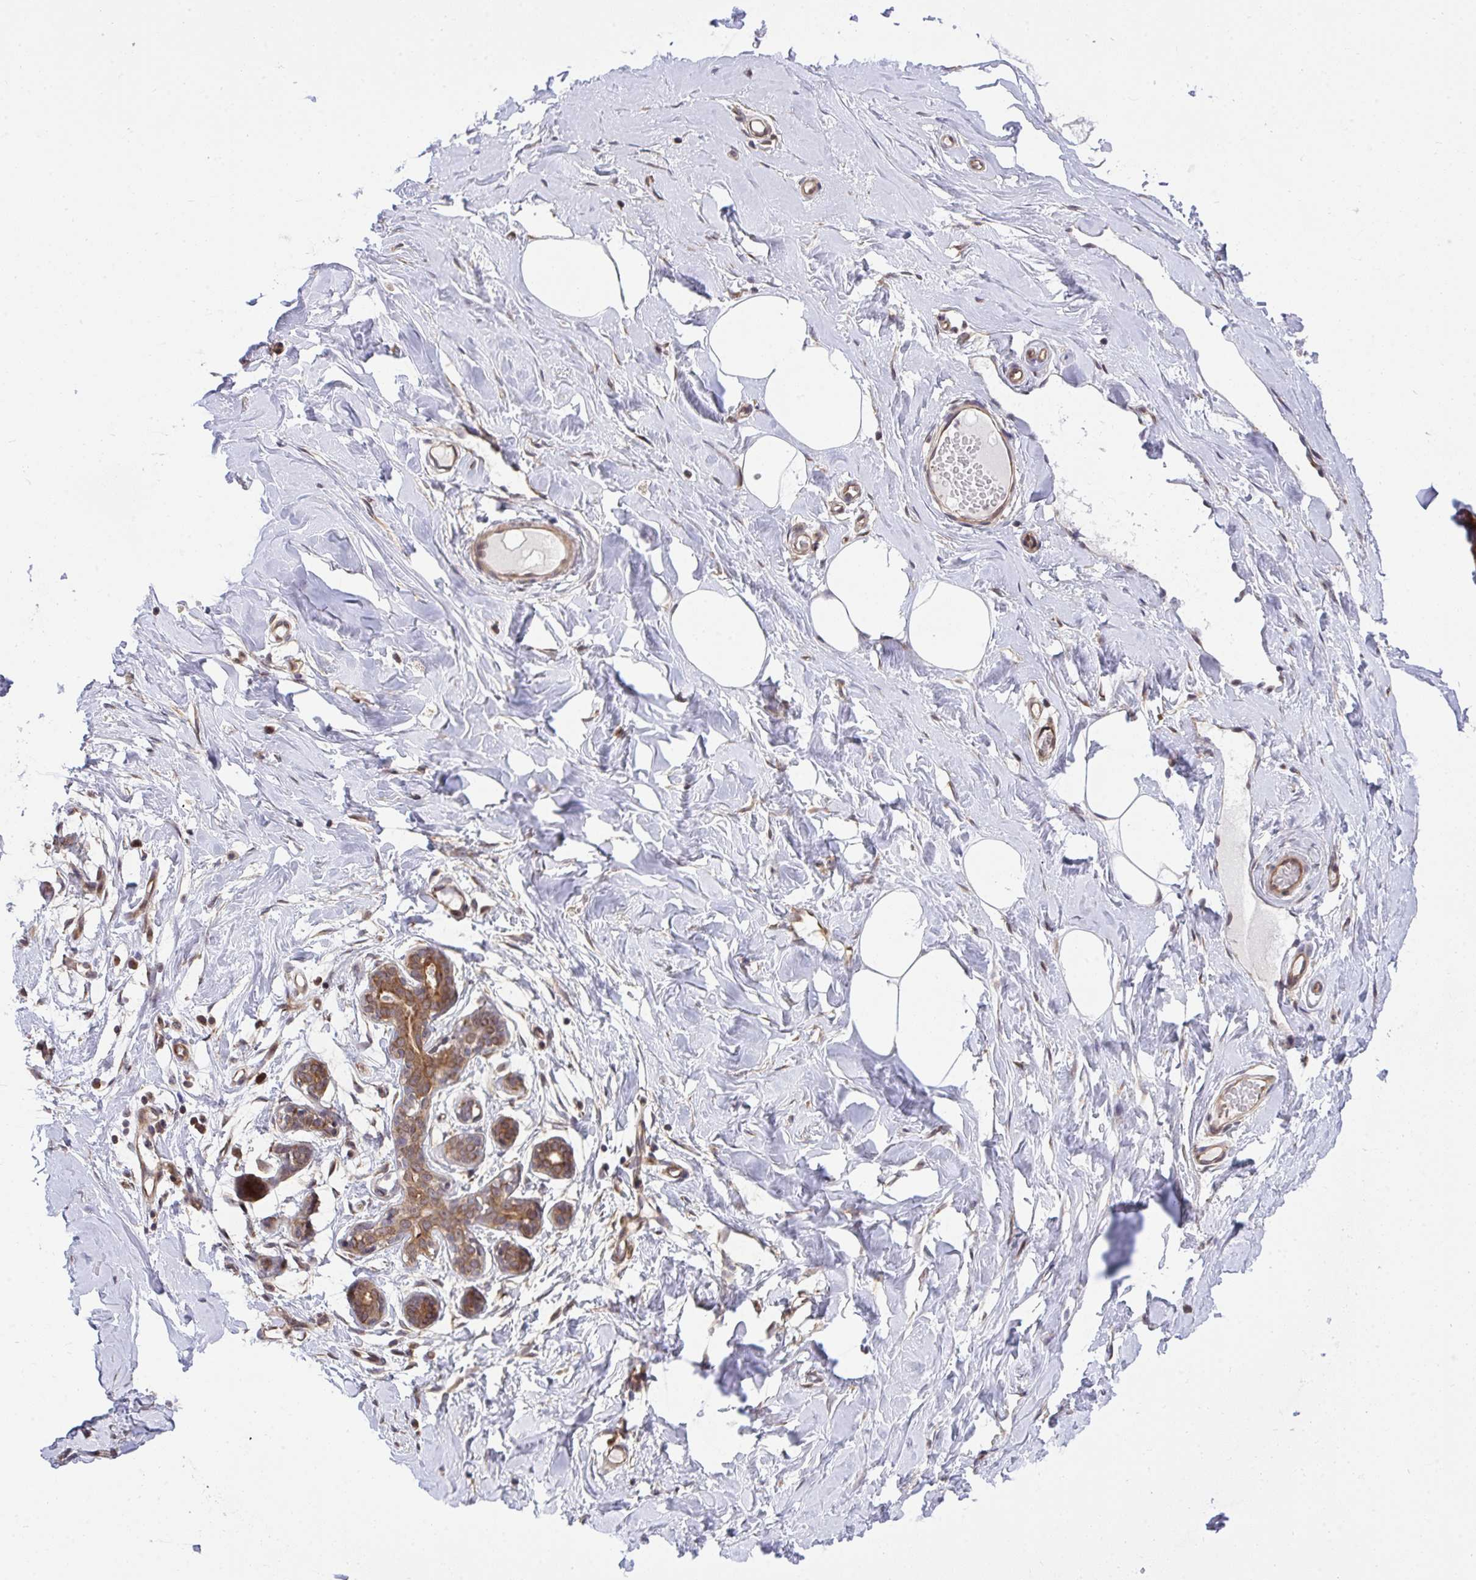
{"staining": {"intensity": "moderate", "quantity": "25%-75%", "location": "cytoplasmic/membranous"}, "tissue": "breast", "cell_type": "Adipocytes", "image_type": "normal", "snomed": [{"axis": "morphology", "description": "Normal tissue, NOS"}, {"axis": "topography", "description": "Breast"}], "caption": "DAB (3,3'-diaminobenzidine) immunohistochemical staining of unremarkable breast exhibits moderate cytoplasmic/membranous protein expression in approximately 25%-75% of adipocytes.", "gene": "ERI1", "patient": {"sex": "female", "age": 27}}